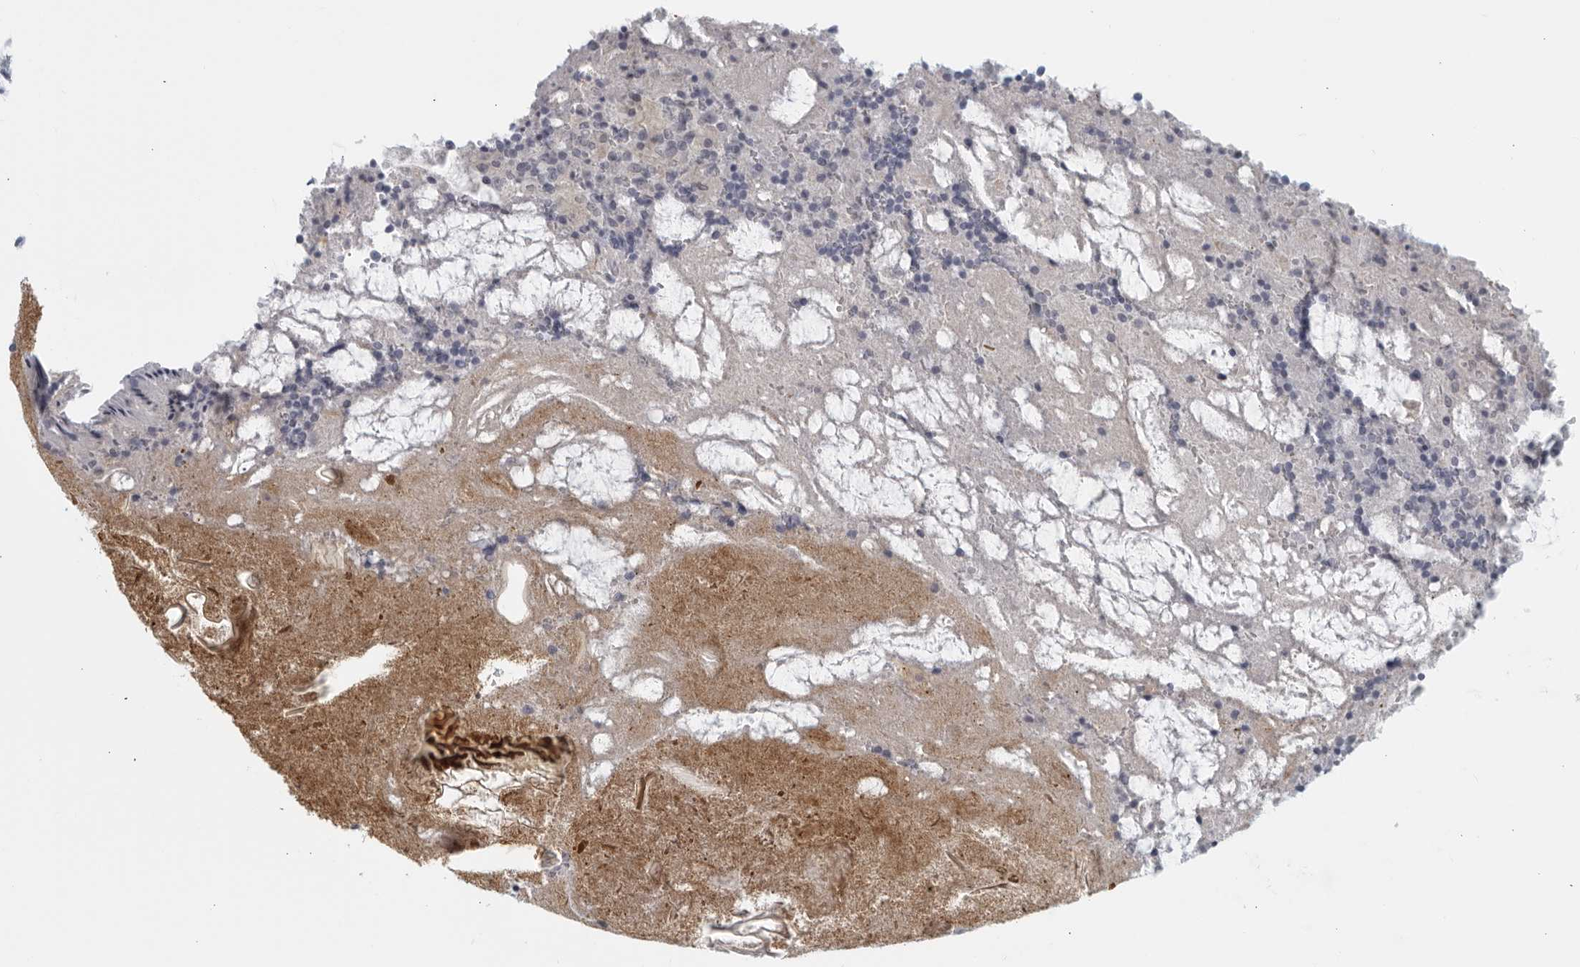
{"staining": {"intensity": "negative", "quantity": "none", "location": "none"}, "tissue": "appendix", "cell_type": "Glandular cells", "image_type": "normal", "snomed": [{"axis": "morphology", "description": "Normal tissue, NOS"}, {"axis": "topography", "description": "Appendix"}], "caption": "Glandular cells show no significant protein expression in benign appendix. The staining was performed using DAB (3,3'-diaminobenzidine) to visualize the protein expression in brown, while the nuclei were stained in blue with hematoxylin (Magnification: 20x).", "gene": "MATN1", "patient": {"sex": "female", "age": 17}}